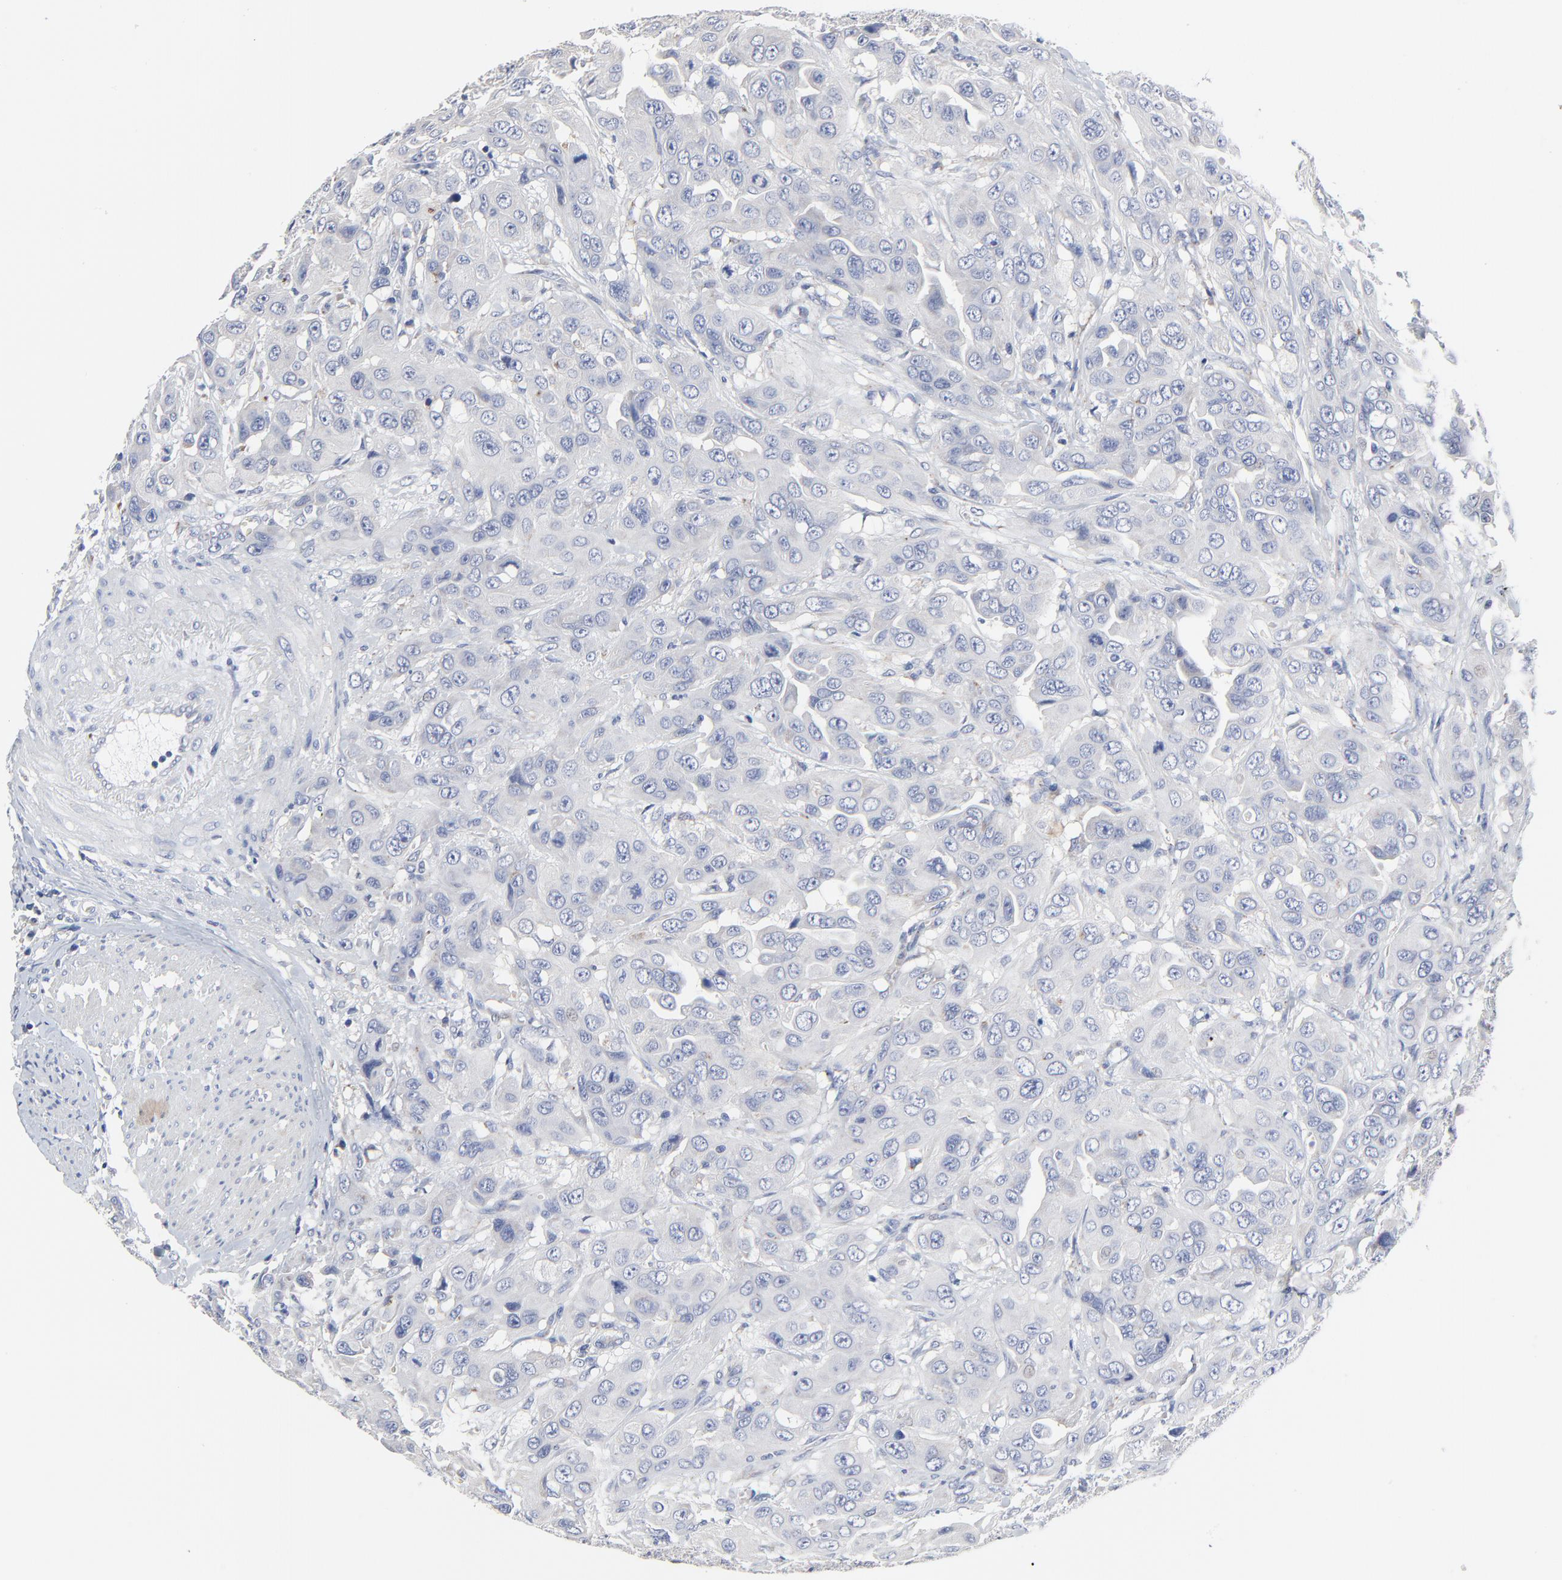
{"staining": {"intensity": "negative", "quantity": "none", "location": "none"}, "tissue": "urothelial cancer", "cell_type": "Tumor cells", "image_type": "cancer", "snomed": [{"axis": "morphology", "description": "Urothelial carcinoma, High grade"}, {"axis": "topography", "description": "Urinary bladder"}], "caption": "A photomicrograph of human urothelial carcinoma (high-grade) is negative for staining in tumor cells.", "gene": "DHRSX", "patient": {"sex": "male", "age": 73}}